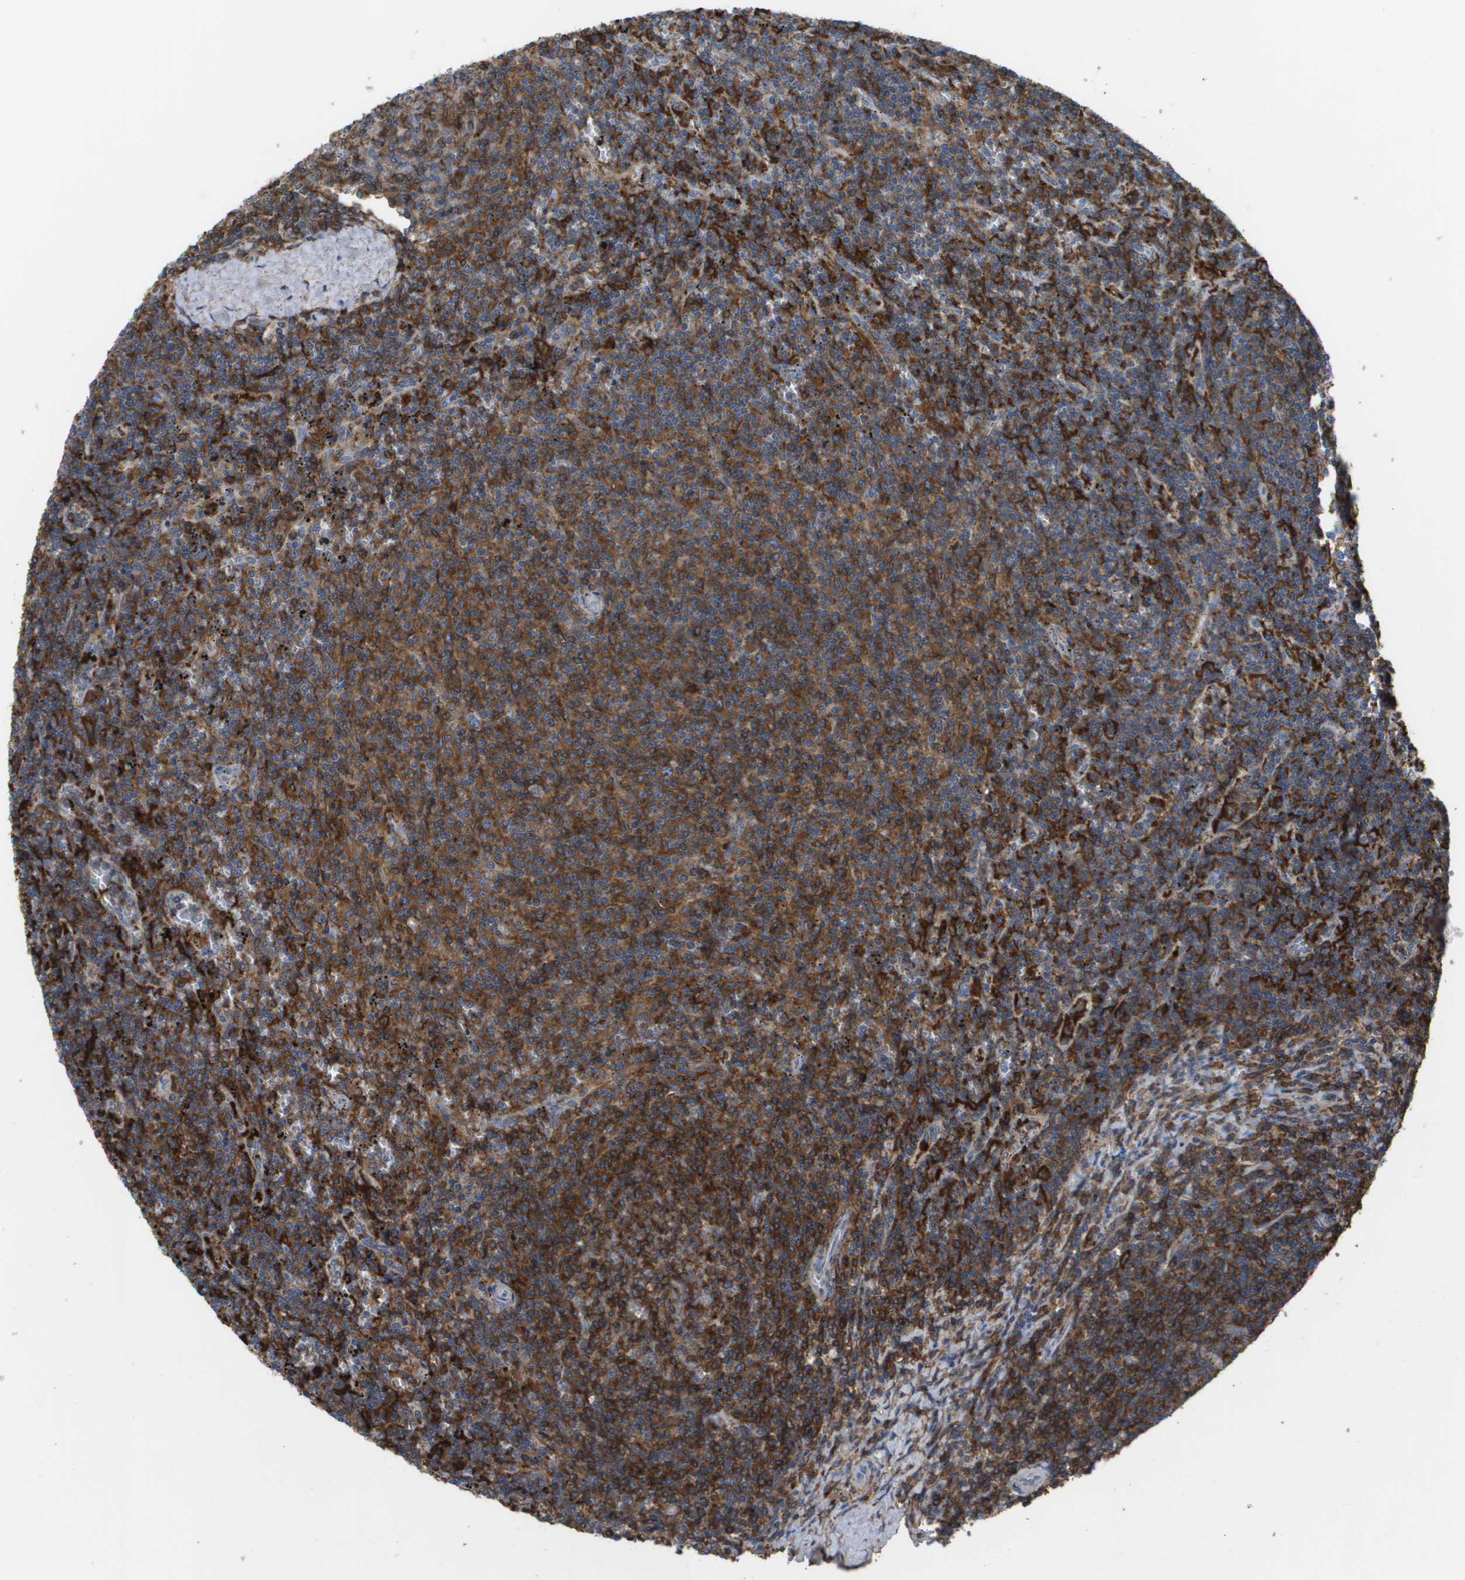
{"staining": {"intensity": "moderate", "quantity": ">75%", "location": "cytoplasmic/membranous"}, "tissue": "lymphoma", "cell_type": "Tumor cells", "image_type": "cancer", "snomed": [{"axis": "morphology", "description": "Malignant lymphoma, non-Hodgkin's type, Low grade"}, {"axis": "topography", "description": "Spleen"}], "caption": "Tumor cells display medium levels of moderate cytoplasmic/membranous staining in about >75% of cells in malignant lymphoma, non-Hodgkin's type (low-grade).", "gene": "PASK", "patient": {"sex": "female", "age": 50}}